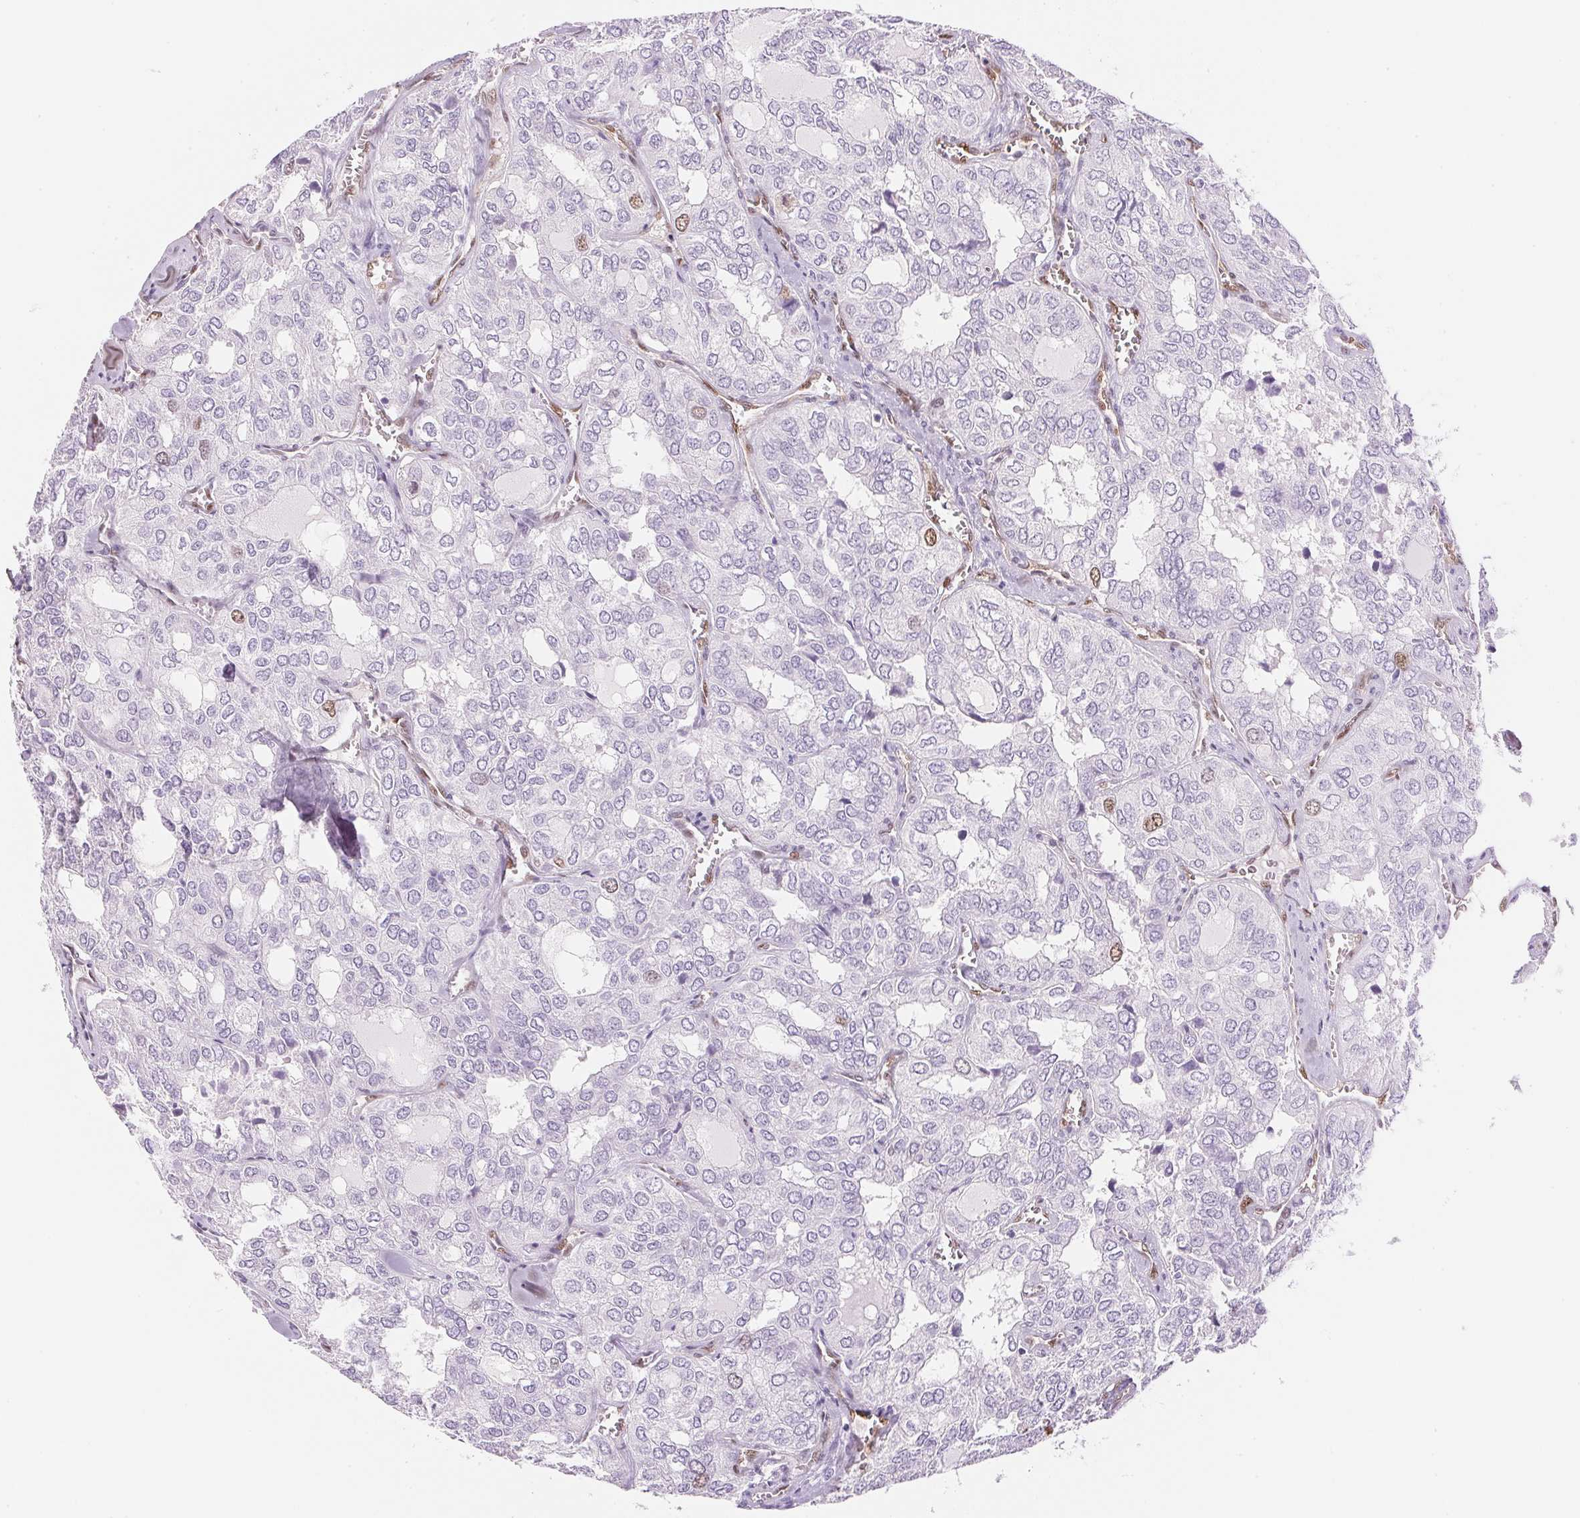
{"staining": {"intensity": "moderate", "quantity": "<25%", "location": "nuclear"}, "tissue": "thyroid cancer", "cell_type": "Tumor cells", "image_type": "cancer", "snomed": [{"axis": "morphology", "description": "Follicular adenoma carcinoma, NOS"}, {"axis": "topography", "description": "Thyroid gland"}], "caption": "Follicular adenoma carcinoma (thyroid) stained with a protein marker shows moderate staining in tumor cells.", "gene": "SMTN", "patient": {"sex": "male", "age": 75}}